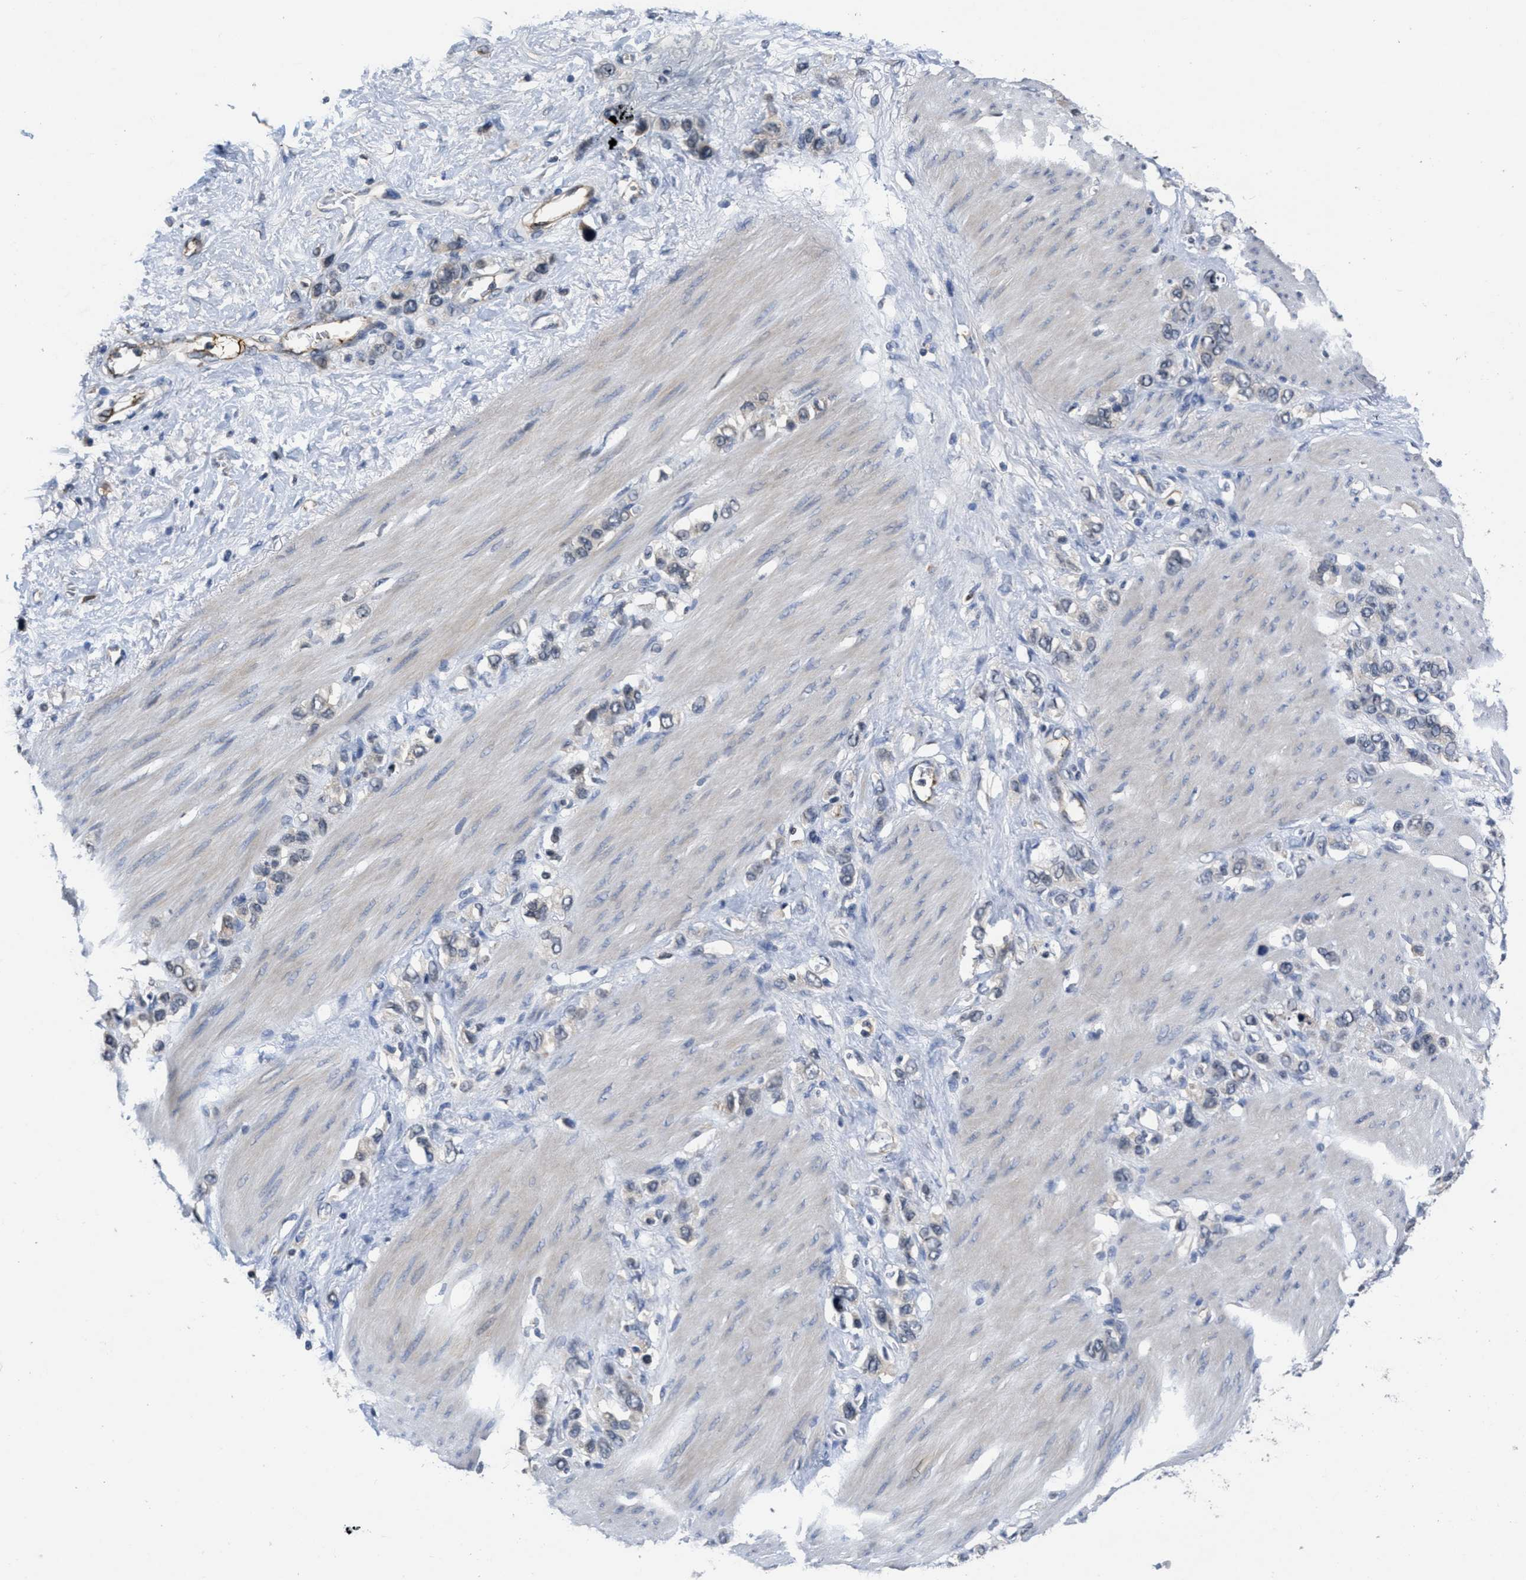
{"staining": {"intensity": "negative", "quantity": "none", "location": "none"}, "tissue": "stomach cancer", "cell_type": "Tumor cells", "image_type": "cancer", "snomed": [{"axis": "morphology", "description": "Adenocarcinoma, NOS"}, {"axis": "morphology", "description": "Adenocarcinoma, High grade"}, {"axis": "topography", "description": "Stomach, upper"}, {"axis": "topography", "description": "Stomach, lower"}], "caption": "Protein analysis of stomach cancer (adenocarcinoma (high-grade)) reveals no significant staining in tumor cells.", "gene": "ANGPT1", "patient": {"sex": "female", "age": 65}}